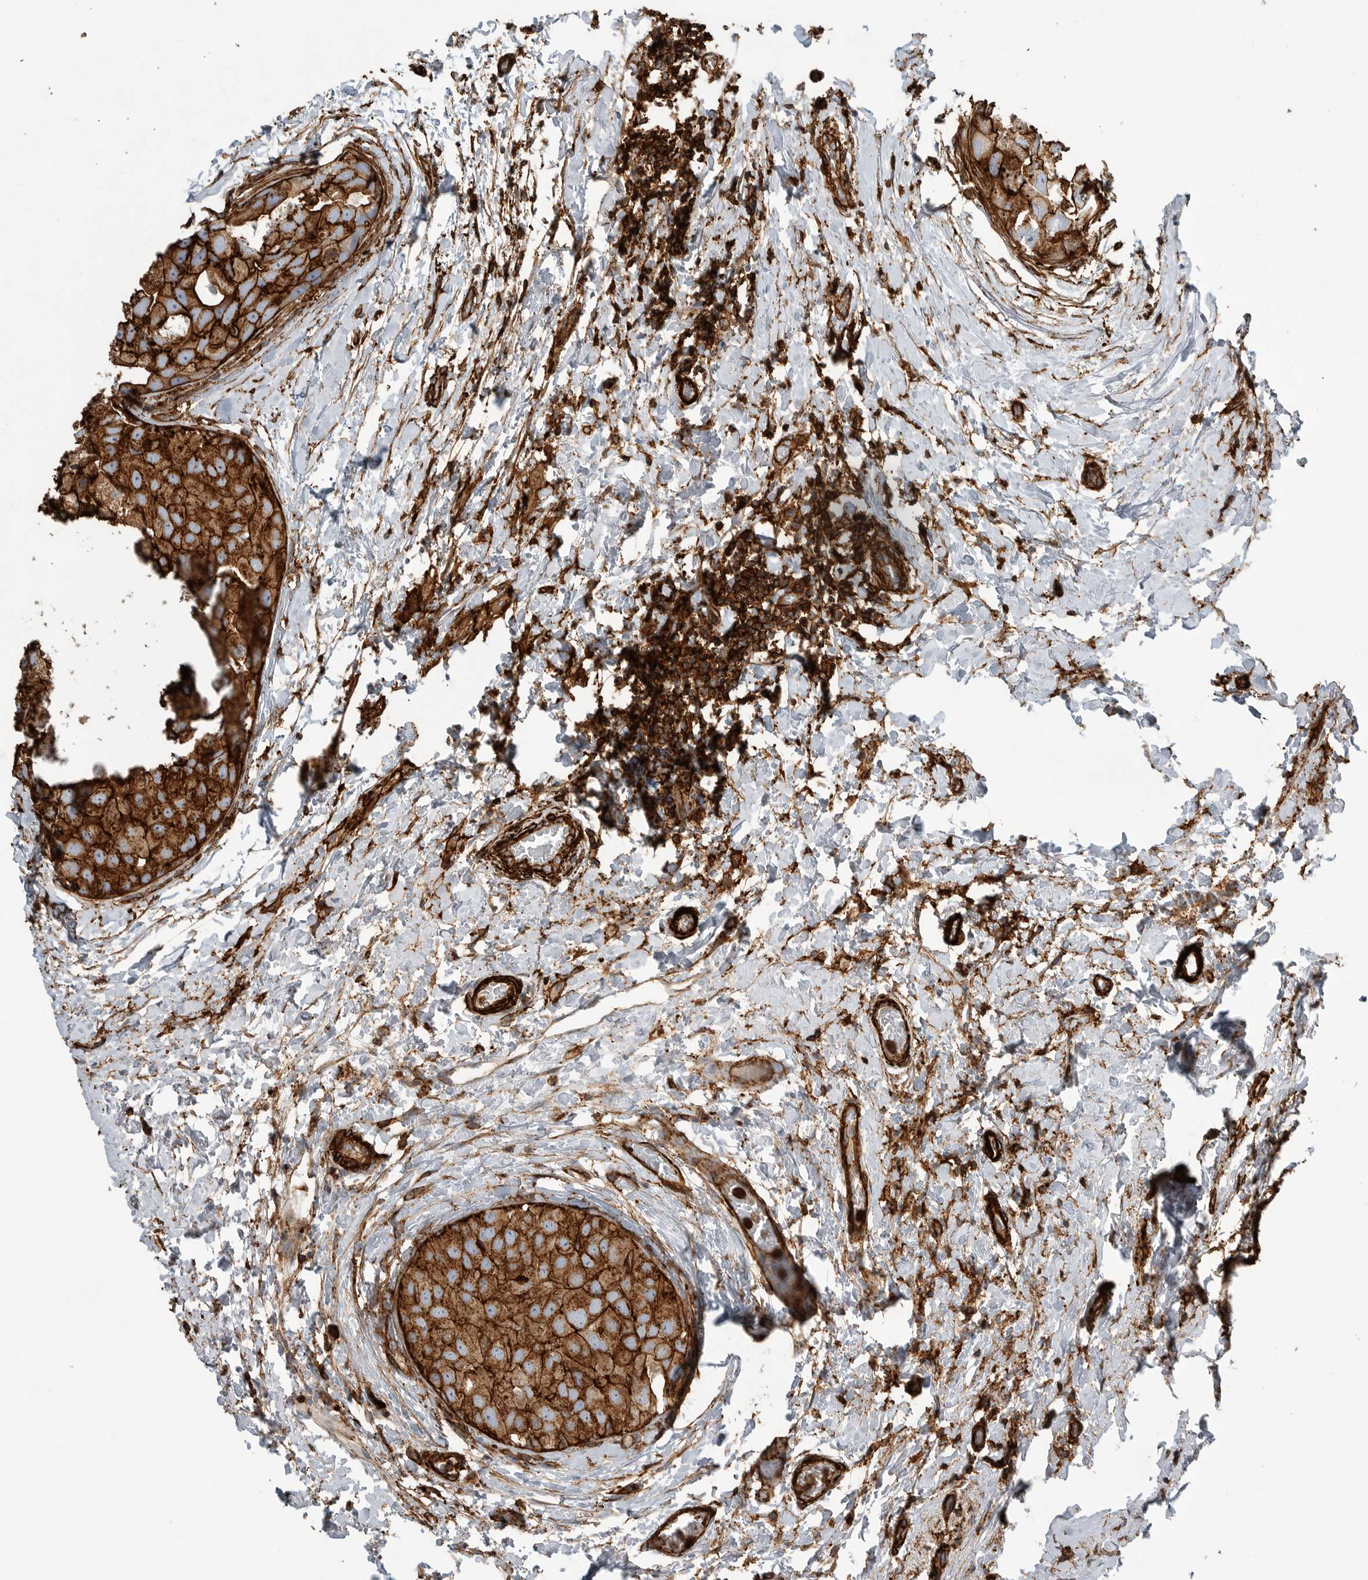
{"staining": {"intensity": "strong", "quantity": ">75%", "location": "cytoplasmic/membranous"}, "tissue": "breast cancer", "cell_type": "Tumor cells", "image_type": "cancer", "snomed": [{"axis": "morphology", "description": "Duct carcinoma"}, {"axis": "topography", "description": "Breast"}], "caption": "High-magnification brightfield microscopy of breast cancer (invasive ductal carcinoma) stained with DAB (3,3'-diaminobenzidine) (brown) and counterstained with hematoxylin (blue). tumor cells exhibit strong cytoplasmic/membranous positivity is identified in approximately>75% of cells. (IHC, brightfield microscopy, high magnification).", "gene": "GPER1", "patient": {"sex": "female", "age": 62}}